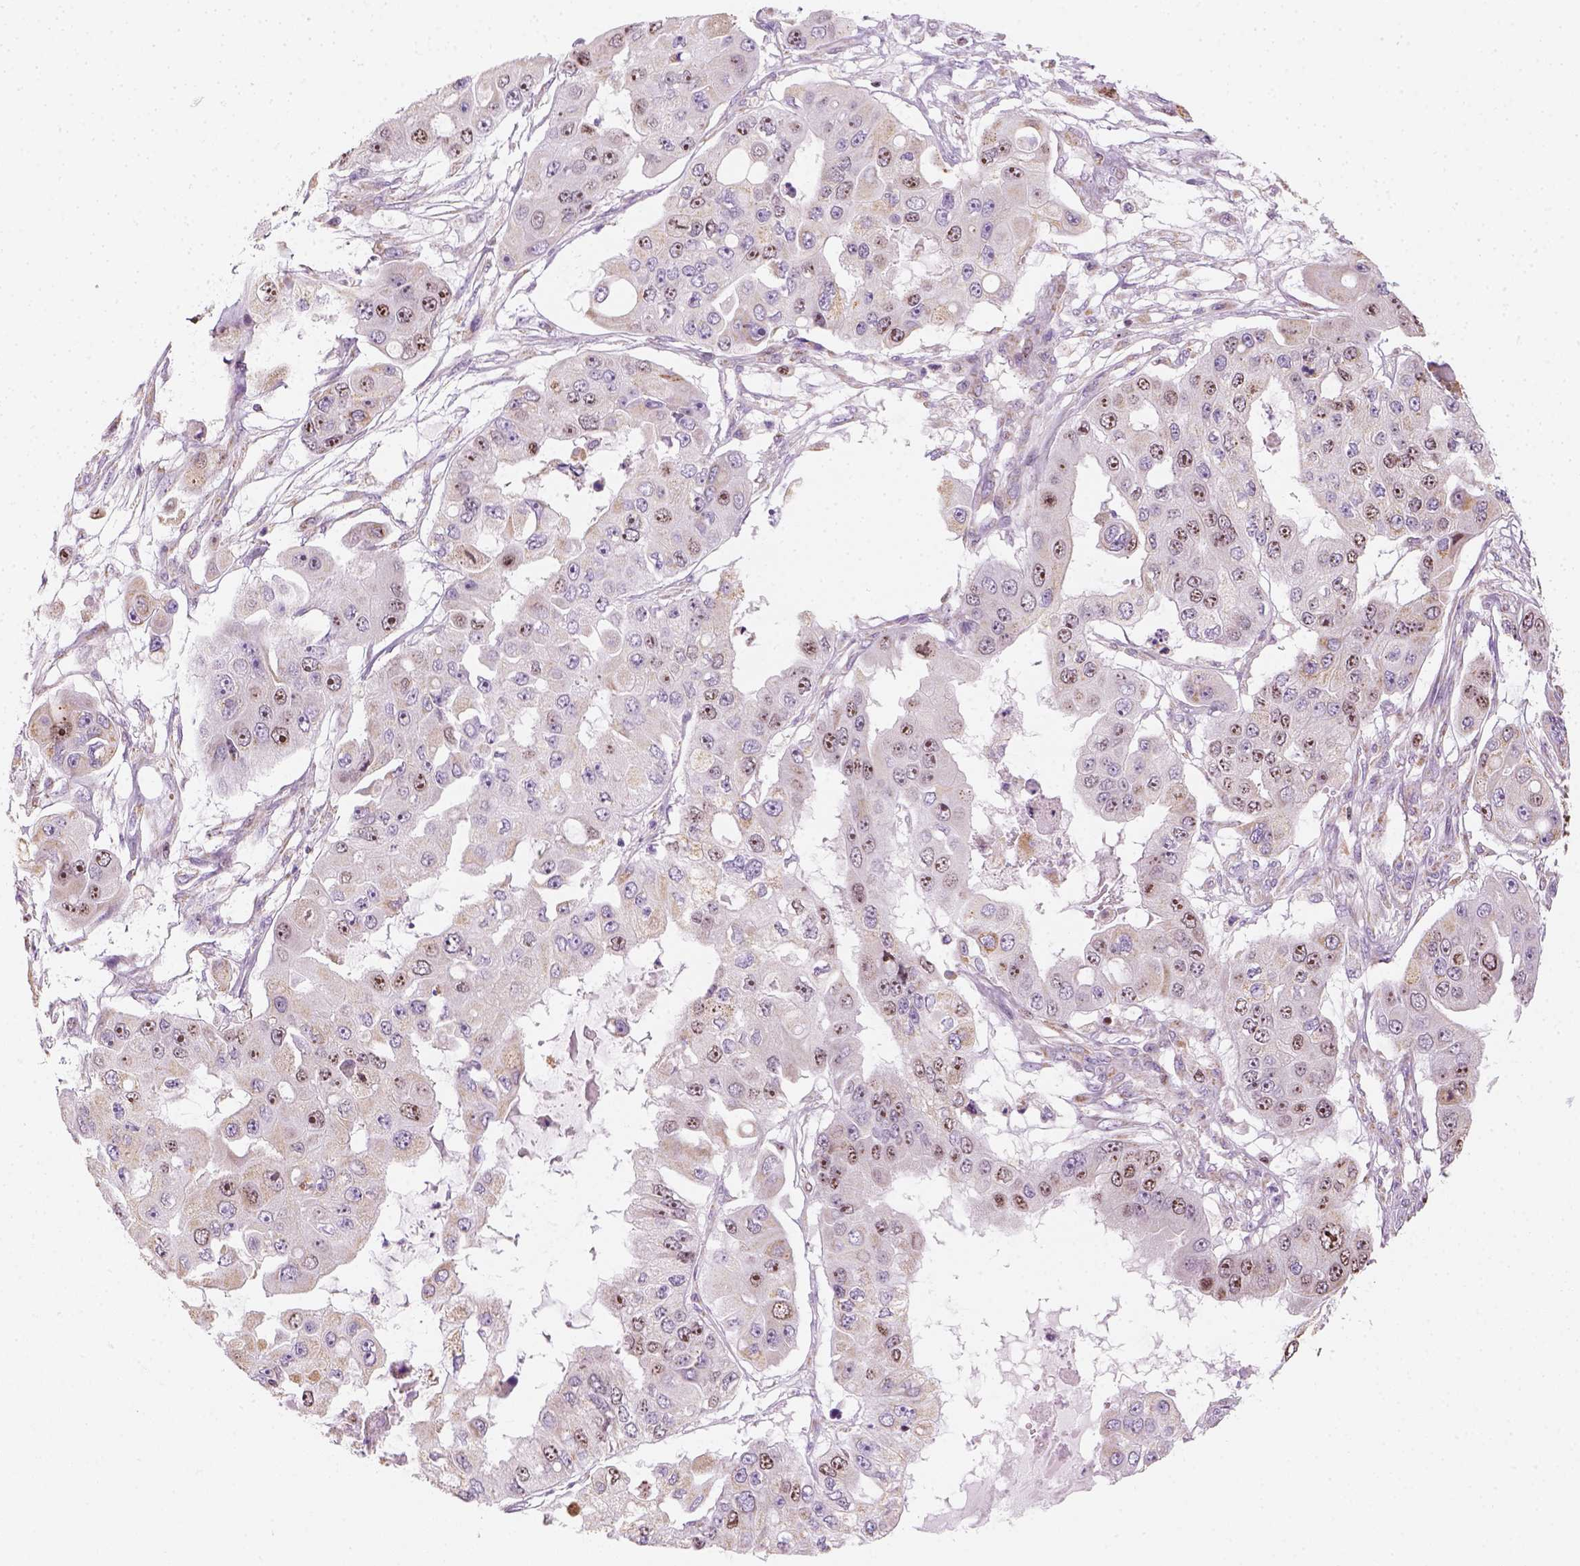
{"staining": {"intensity": "moderate", "quantity": ">75%", "location": "cytoplasmic/membranous"}, "tissue": "ovarian cancer", "cell_type": "Tumor cells", "image_type": "cancer", "snomed": [{"axis": "morphology", "description": "Cystadenocarcinoma, serous, NOS"}, {"axis": "topography", "description": "Ovary"}], "caption": "Protein analysis of ovarian cancer tissue reveals moderate cytoplasmic/membranous expression in about >75% of tumor cells. (brown staining indicates protein expression, while blue staining denotes nuclei).", "gene": "LCA5", "patient": {"sex": "female", "age": 56}}